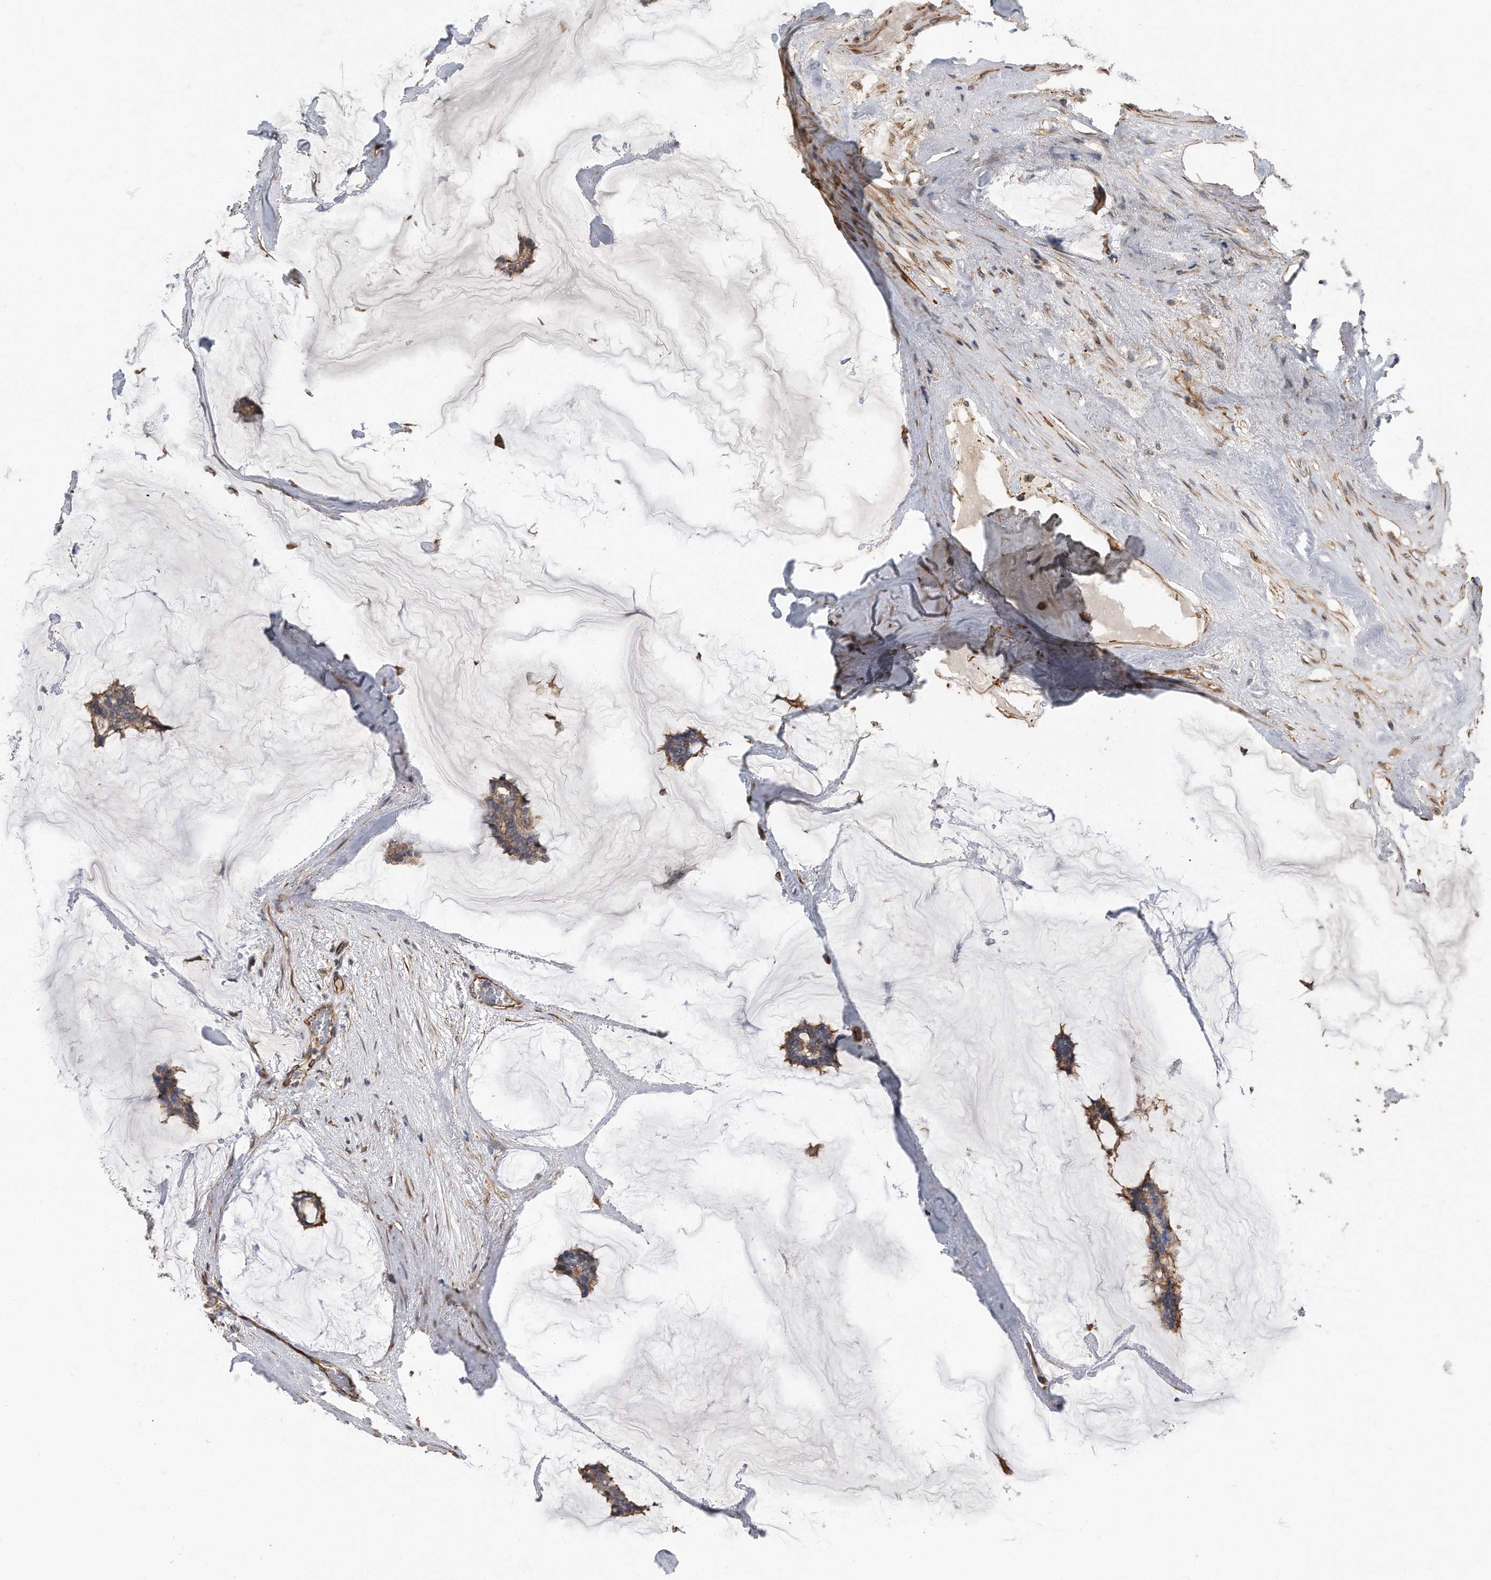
{"staining": {"intensity": "weak", "quantity": ">75%", "location": "cytoplasmic/membranous"}, "tissue": "breast cancer", "cell_type": "Tumor cells", "image_type": "cancer", "snomed": [{"axis": "morphology", "description": "Duct carcinoma"}, {"axis": "topography", "description": "Breast"}], "caption": "An IHC image of neoplastic tissue is shown. Protein staining in brown shows weak cytoplasmic/membranous positivity in breast cancer within tumor cells.", "gene": "GPC1", "patient": {"sex": "female", "age": 93}}